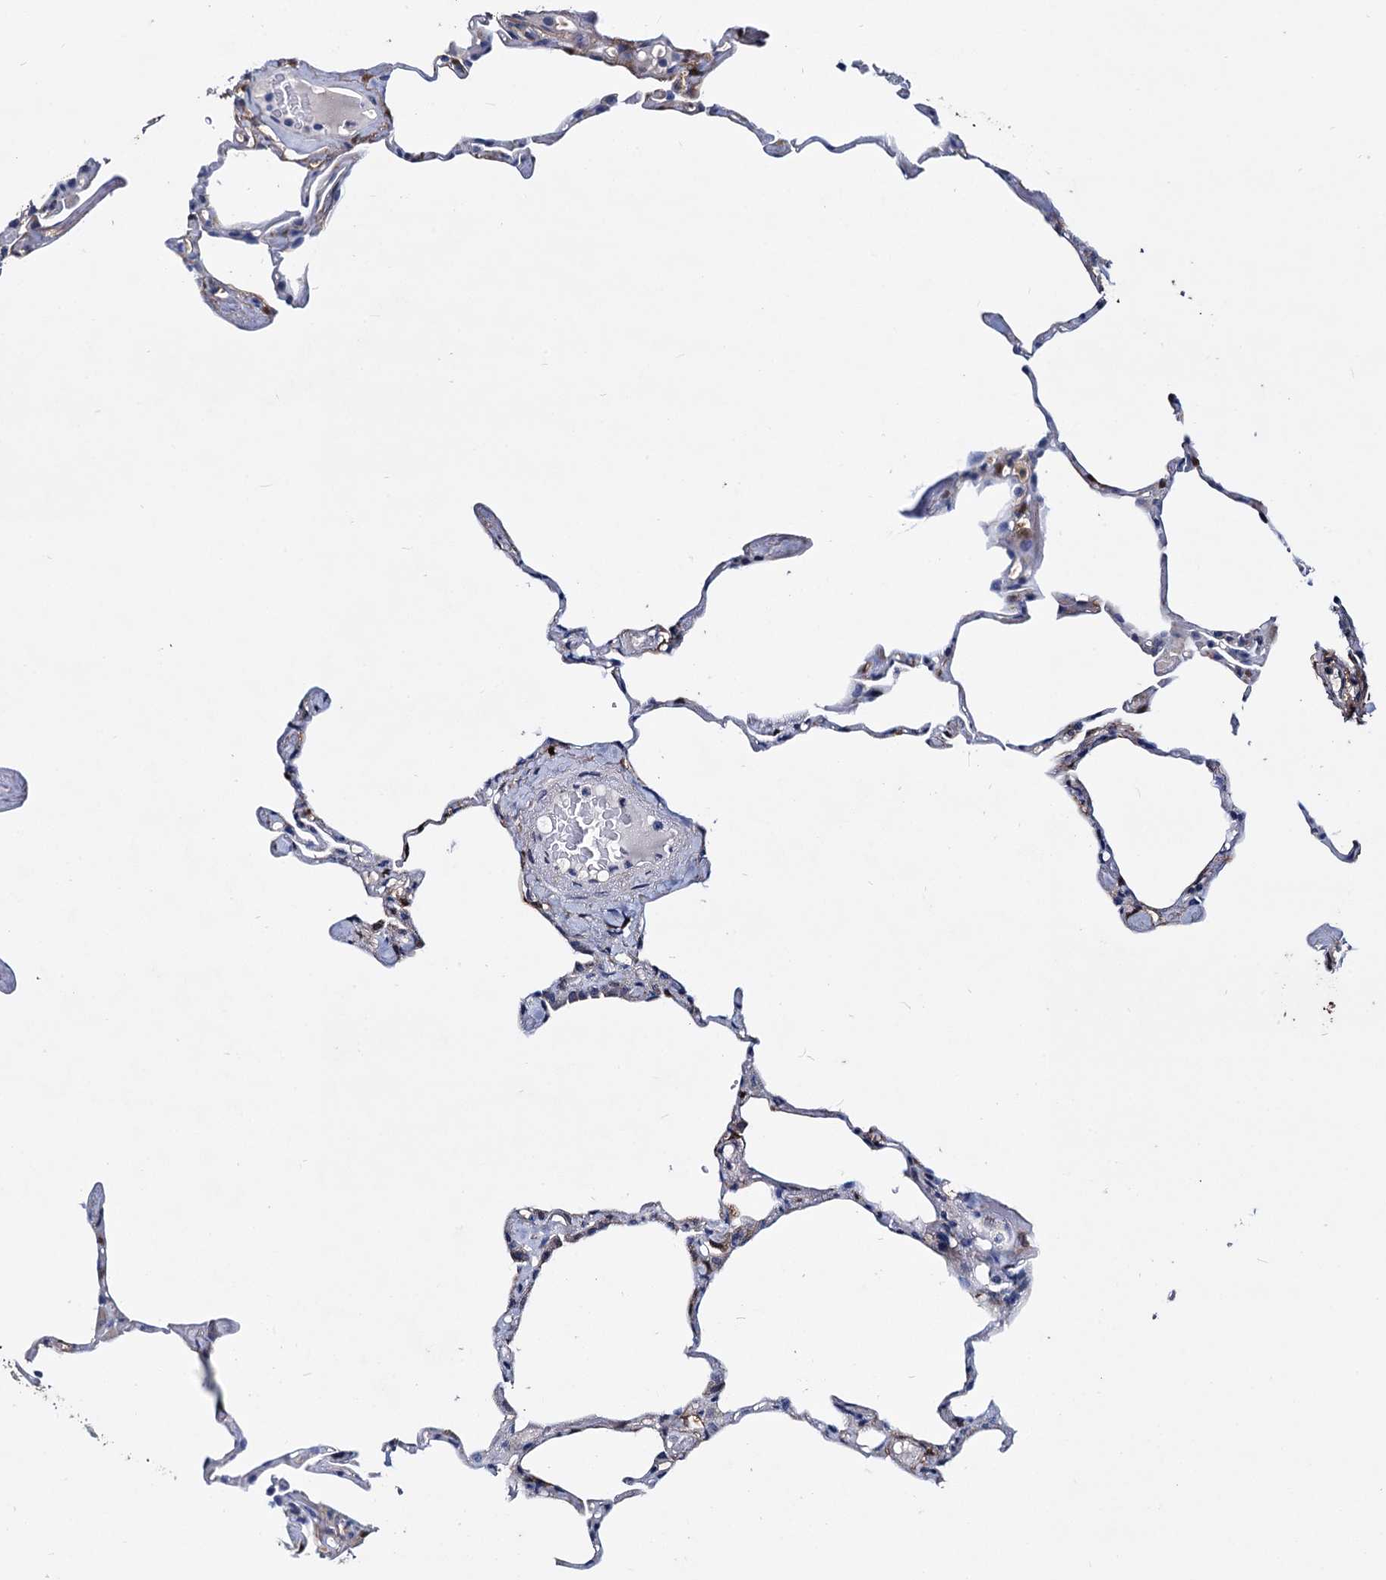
{"staining": {"intensity": "weak", "quantity": "<25%", "location": "cytoplasmic/membranous"}, "tissue": "lung", "cell_type": "Alveolar cells", "image_type": "normal", "snomed": [{"axis": "morphology", "description": "Normal tissue, NOS"}, {"axis": "topography", "description": "Lung"}], "caption": "An IHC photomicrograph of unremarkable lung is shown. There is no staining in alveolar cells of lung.", "gene": "GSTM3", "patient": {"sex": "male", "age": 65}}